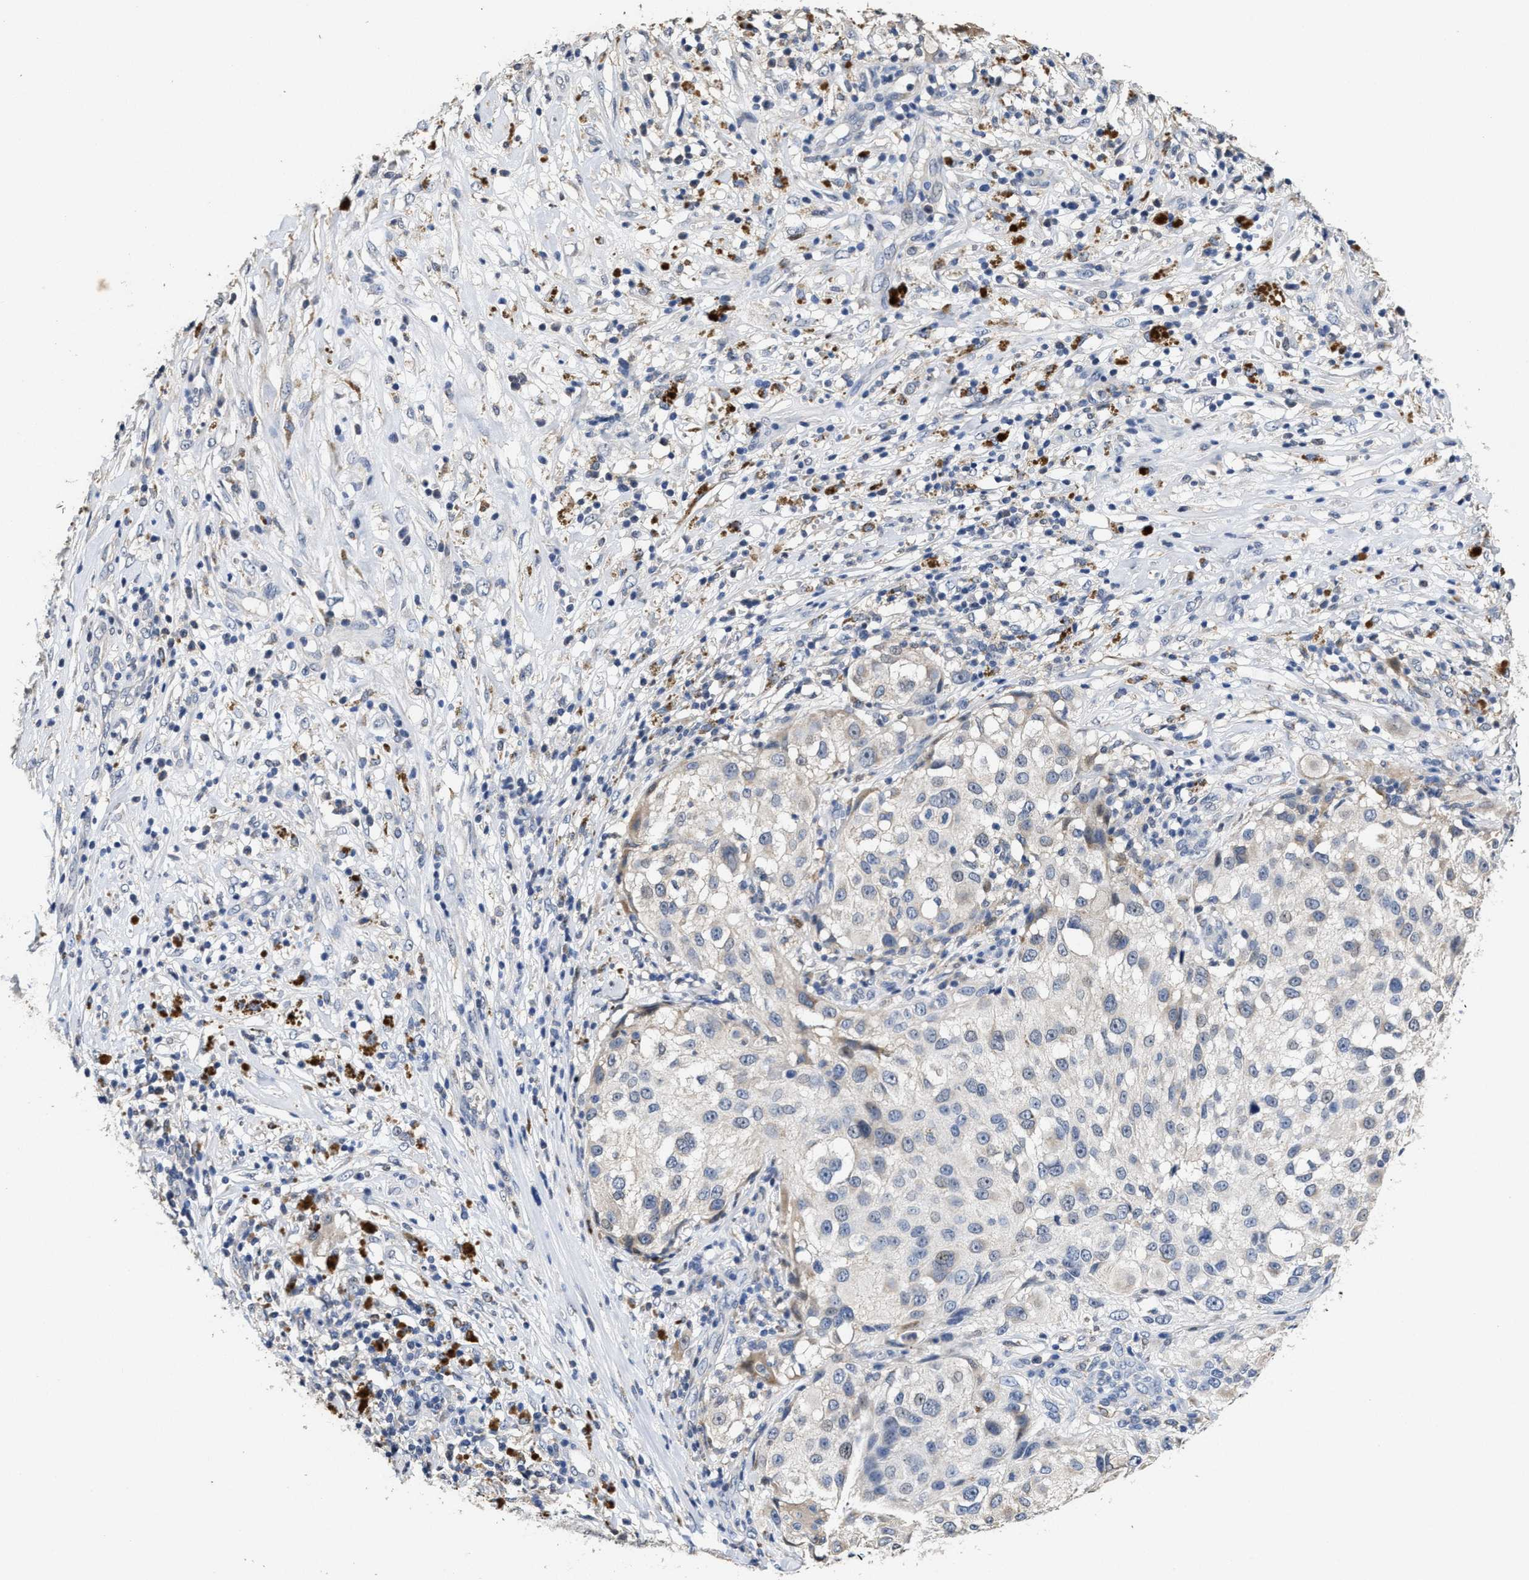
{"staining": {"intensity": "weak", "quantity": "<25%", "location": "cytoplasmic/membranous"}, "tissue": "melanoma", "cell_type": "Tumor cells", "image_type": "cancer", "snomed": [{"axis": "morphology", "description": "Necrosis, NOS"}, {"axis": "morphology", "description": "Malignant melanoma, NOS"}, {"axis": "topography", "description": "Skin"}], "caption": "The micrograph reveals no significant expression in tumor cells of malignant melanoma.", "gene": "ZFAT", "patient": {"sex": "female", "age": 87}}